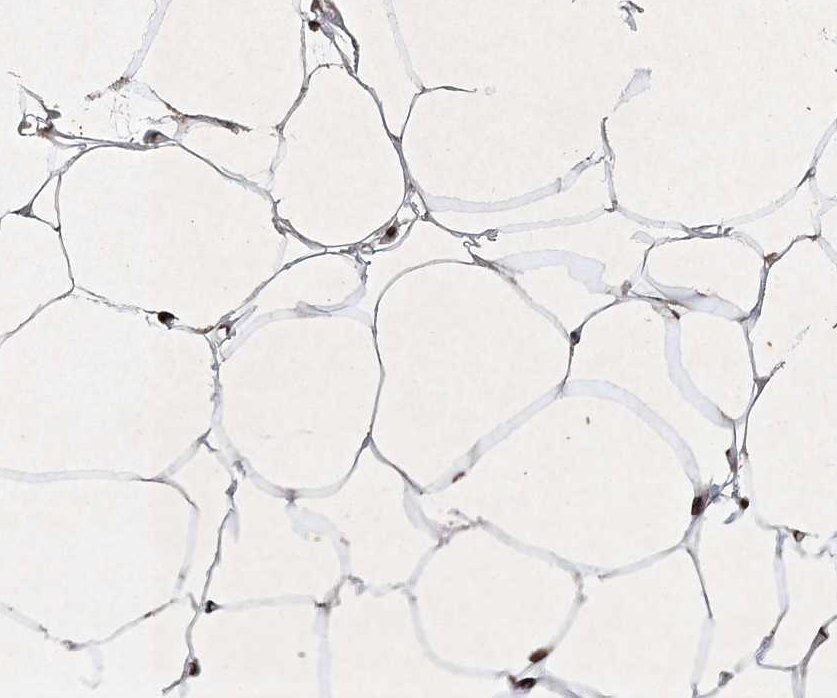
{"staining": {"intensity": "strong", "quantity": ">75%", "location": "nuclear"}, "tissue": "adipose tissue", "cell_type": "Adipocytes", "image_type": "normal", "snomed": [{"axis": "morphology", "description": "Normal tissue, NOS"}, {"axis": "morphology", "description": "Fibrosis, NOS"}, {"axis": "topography", "description": "Breast"}, {"axis": "topography", "description": "Adipose tissue"}], "caption": "Human adipose tissue stained for a protein (brown) exhibits strong nuclear positive expression in about >75% of adipocytes.", "gene": "NEDD9", "patient": {"sex": "female", "age": 39}}